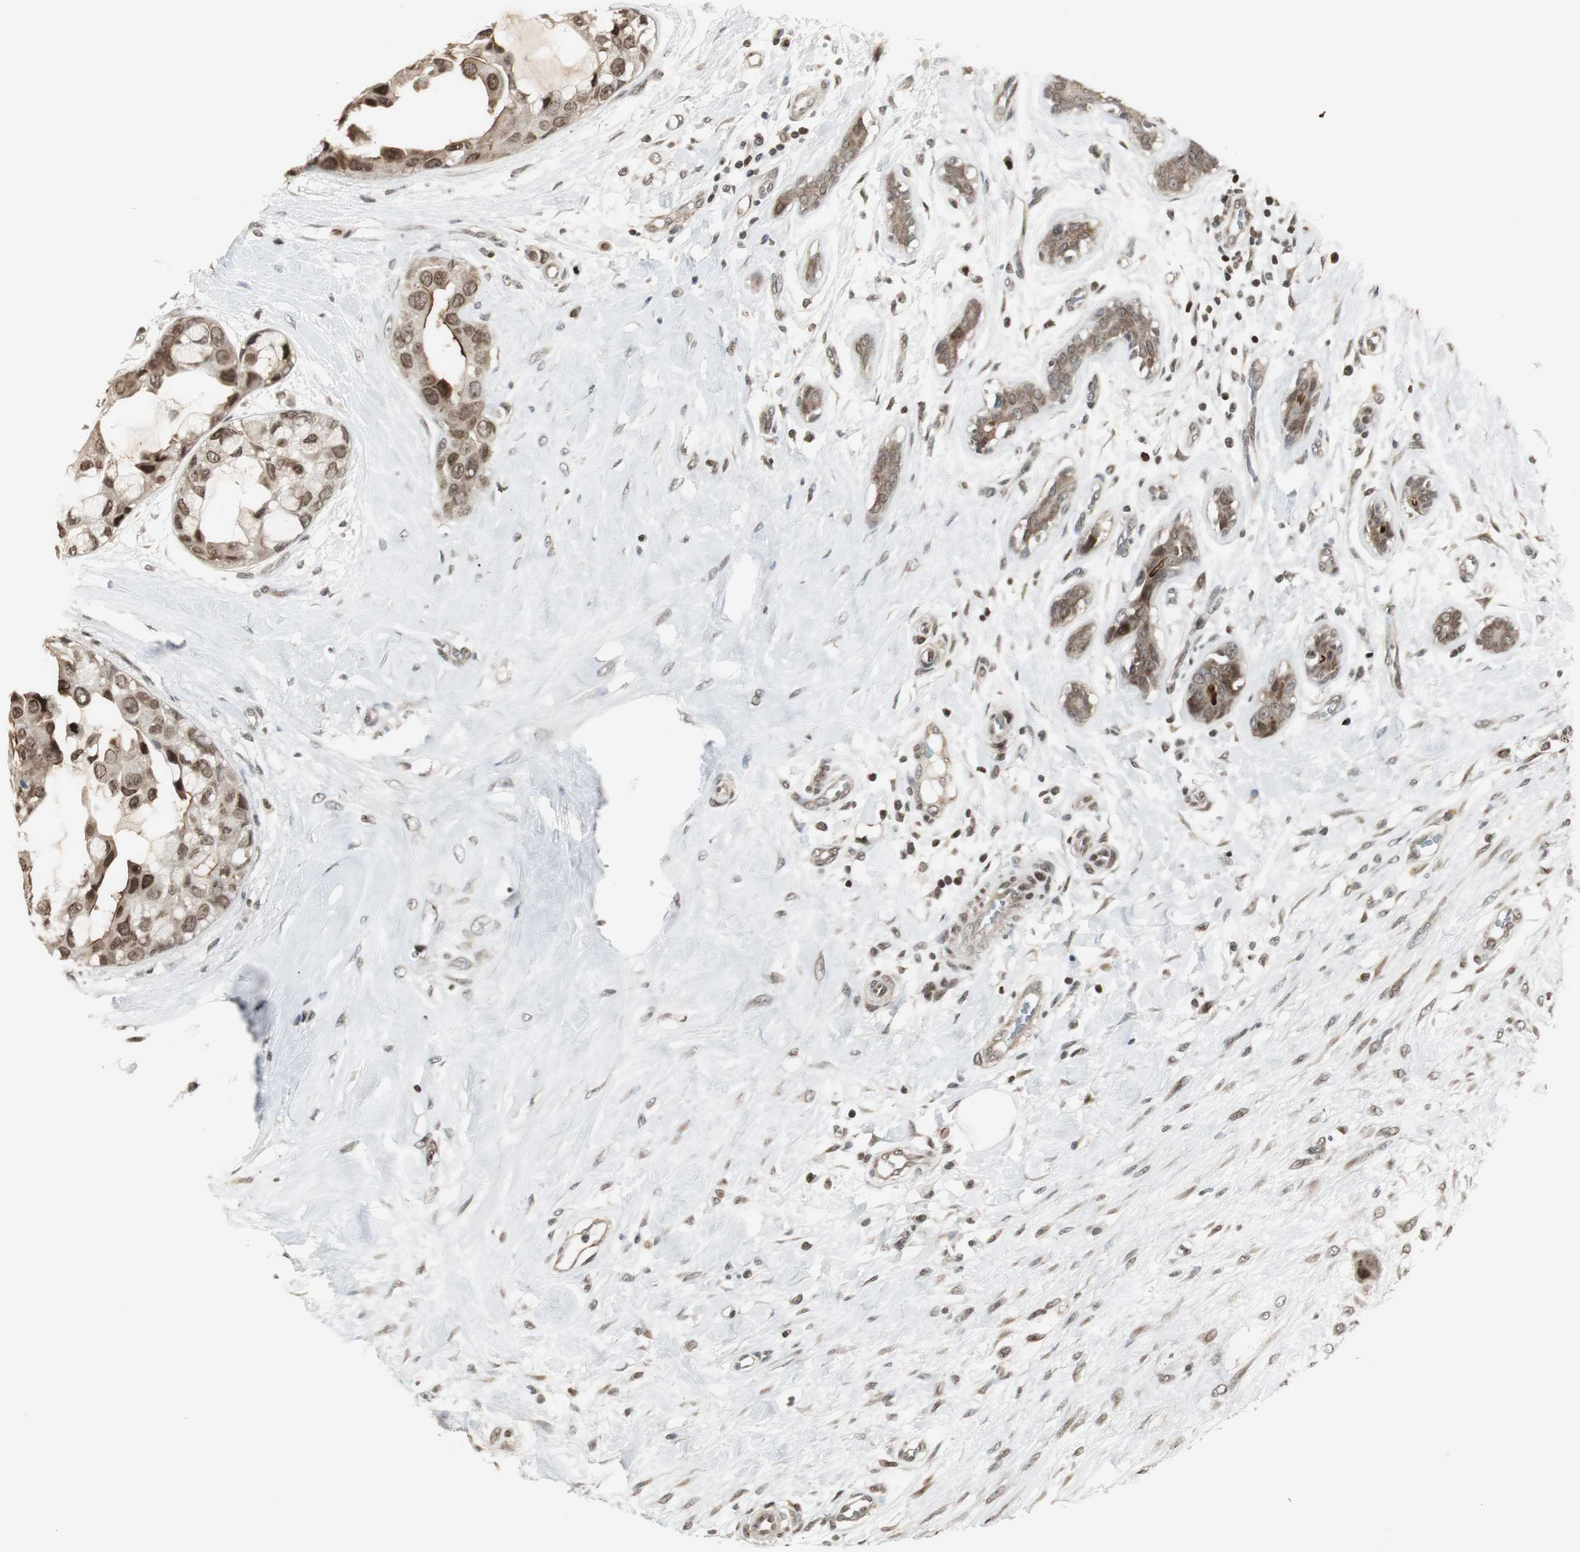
{"staining": {"intensity": "moderate", "quantity": ">75%", "location": "cytoplasmic/membranous,nuclear"}, "tissue": "breast cancer", "cell_type": "Tumor cells", "image_type": "cancer", "snomed": [{"axis": "morphology", "description": "Duct carcinoma"}, {"axis": "topography", "description": "Breast"}], "caption": "About >75% of tumor cells in human breast intraductal carcinoma exhibit moderate cytoplasmic/membranous and nuclear protein expression as visualized by brown immunohistochemical staining.", "gene": "MPG", "patient": {"sex": "female", "age": 40}}